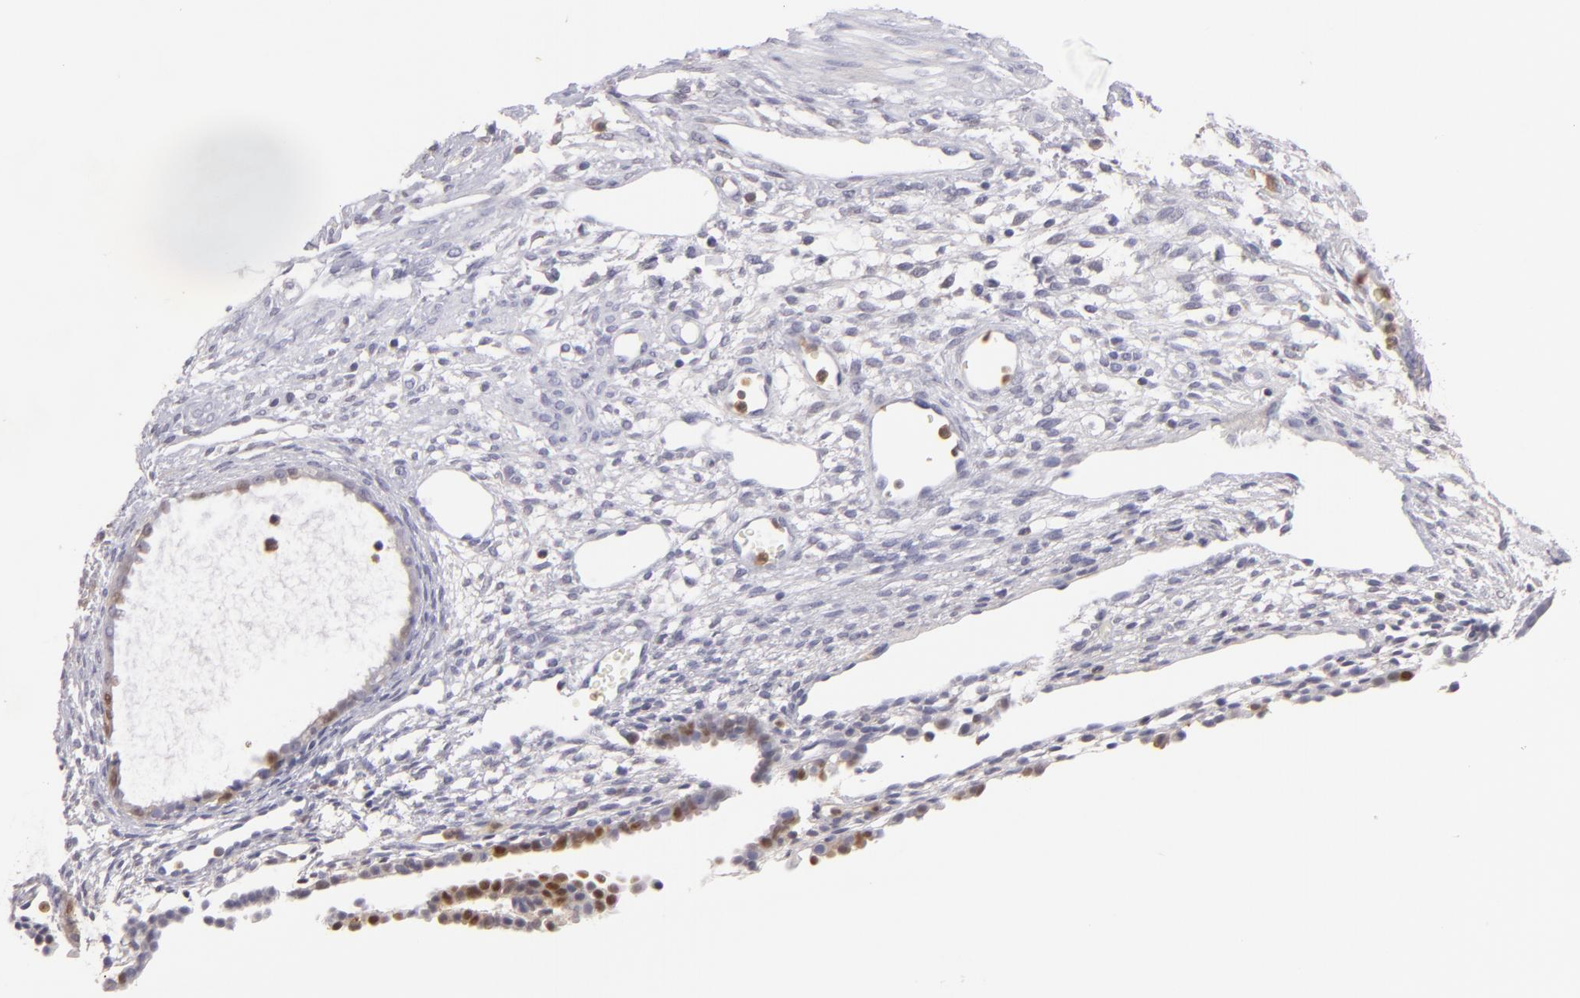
{"staining": {"intensity": "negative", "quantity": "none", "location": "none"}, "tissue": "endometrium", "cell_type": "Cells in endometrial stroma", "image_type": "normal", "snomed": [{"axis": "morphology", "description": "Normal tissue, NOS"}, {"axis": "topography", "description": "Endometrium"}], "caption": "Protein analysis of normal endometrium shows no significant staining in cells in endometrial stroma. (DAB immunohistochemistry (IHC) with hematoxylin counter stain).", "gene": "S100A2", "patient": {"sex": "female", "age": 72}}